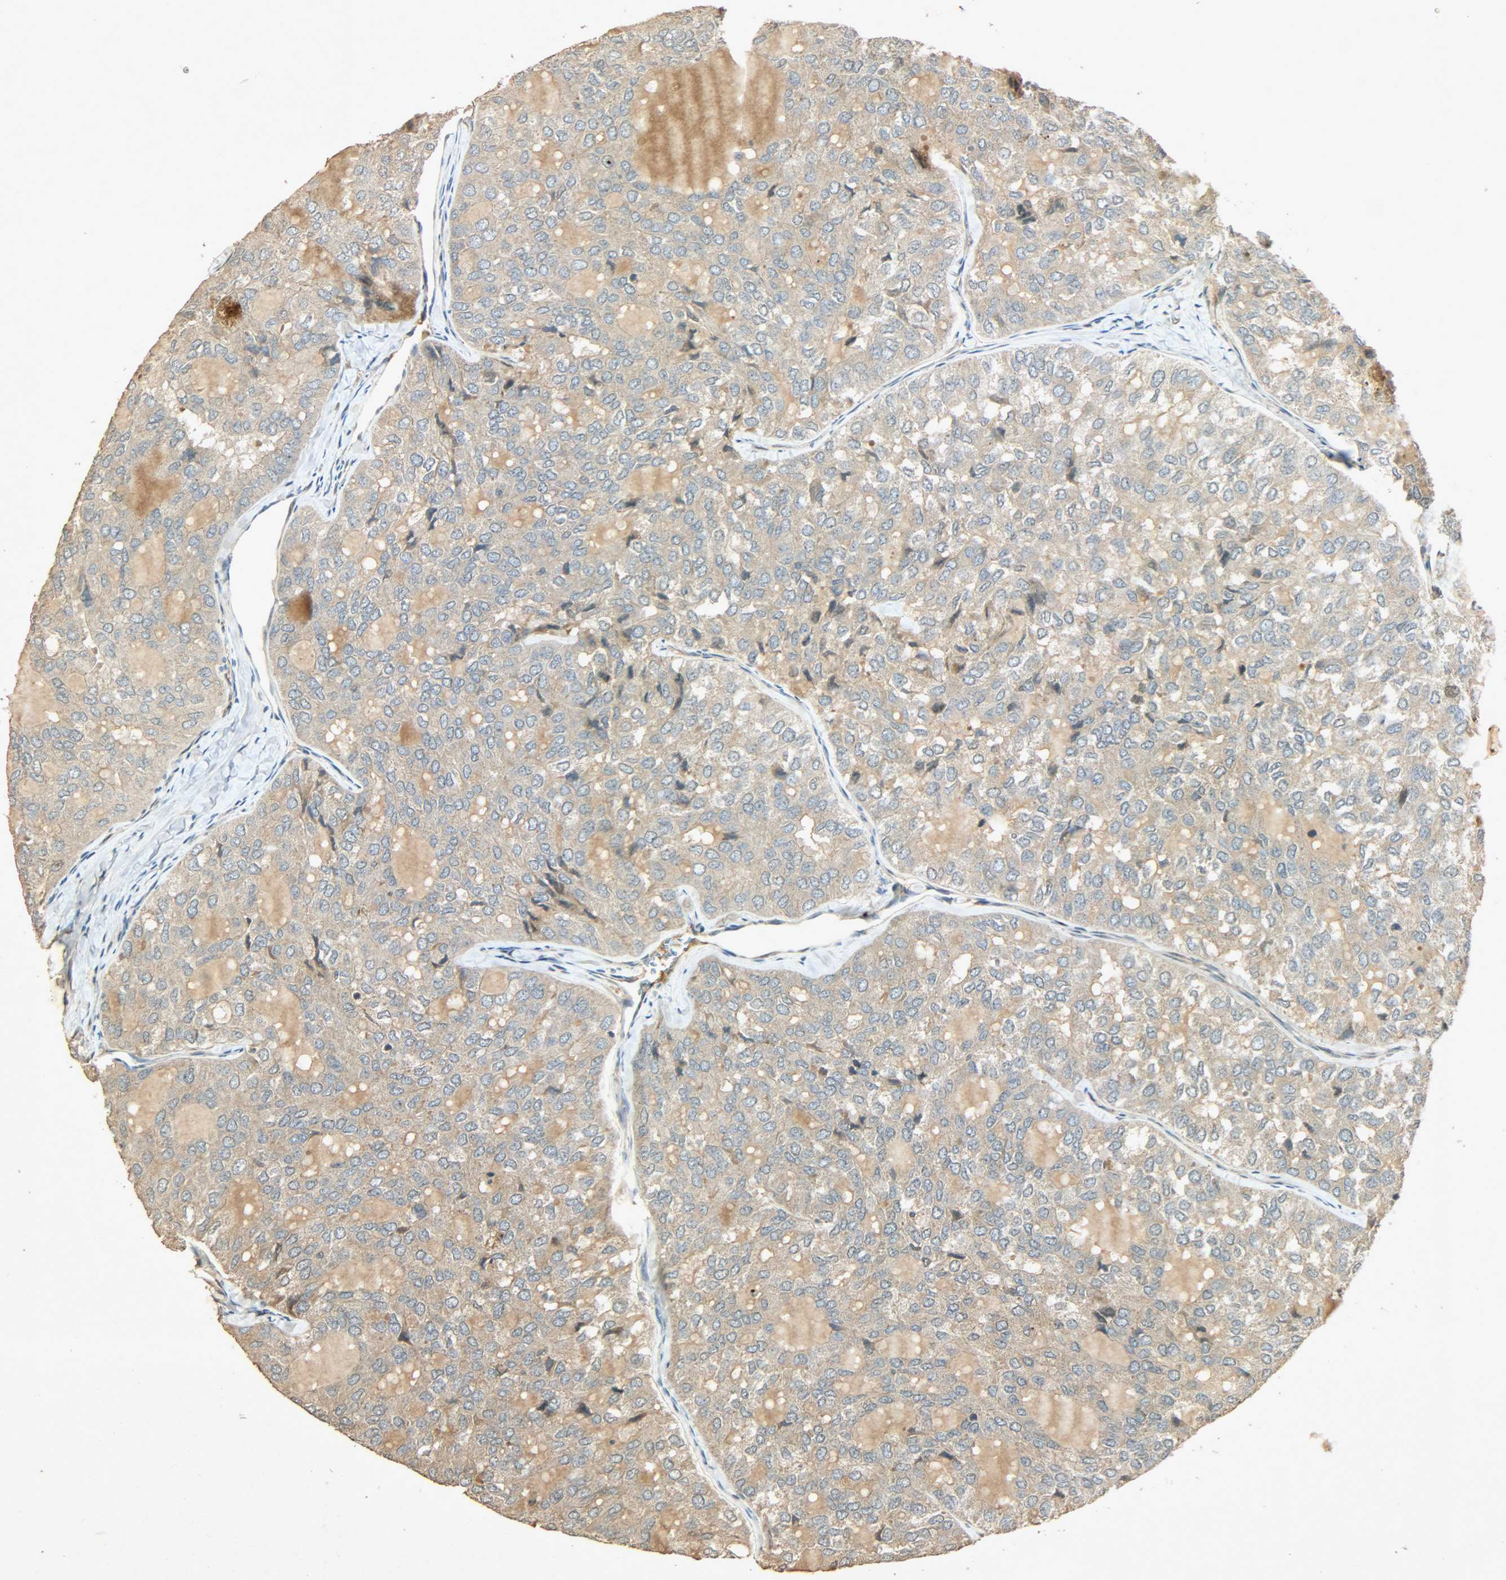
{"staining": {"intensity": "weak", "quantity": ">75%", "location": "cytoplasmic/membranous"}, "tissue": "thyroid cancer", "cell_type": "Tumor cells", "image_type": "cancer", "snomed": [{"axis": "morphology", "description": "Follicular adenoma carcinoma, NOS"}, {"axis": "topography", "description": "Thyroid gland"}], "caption": "Immunohistochemical staining of thyroid follicular adenoma carcinoma reveals low levels of weak cytoplasmic/membranous protein positivity in about >75% of tumor cells. The protein is shown in brown color, while the nuclei are stained blue.", "gene": "ATP2B1", "patient": {"sex": "male", "age": 75}}